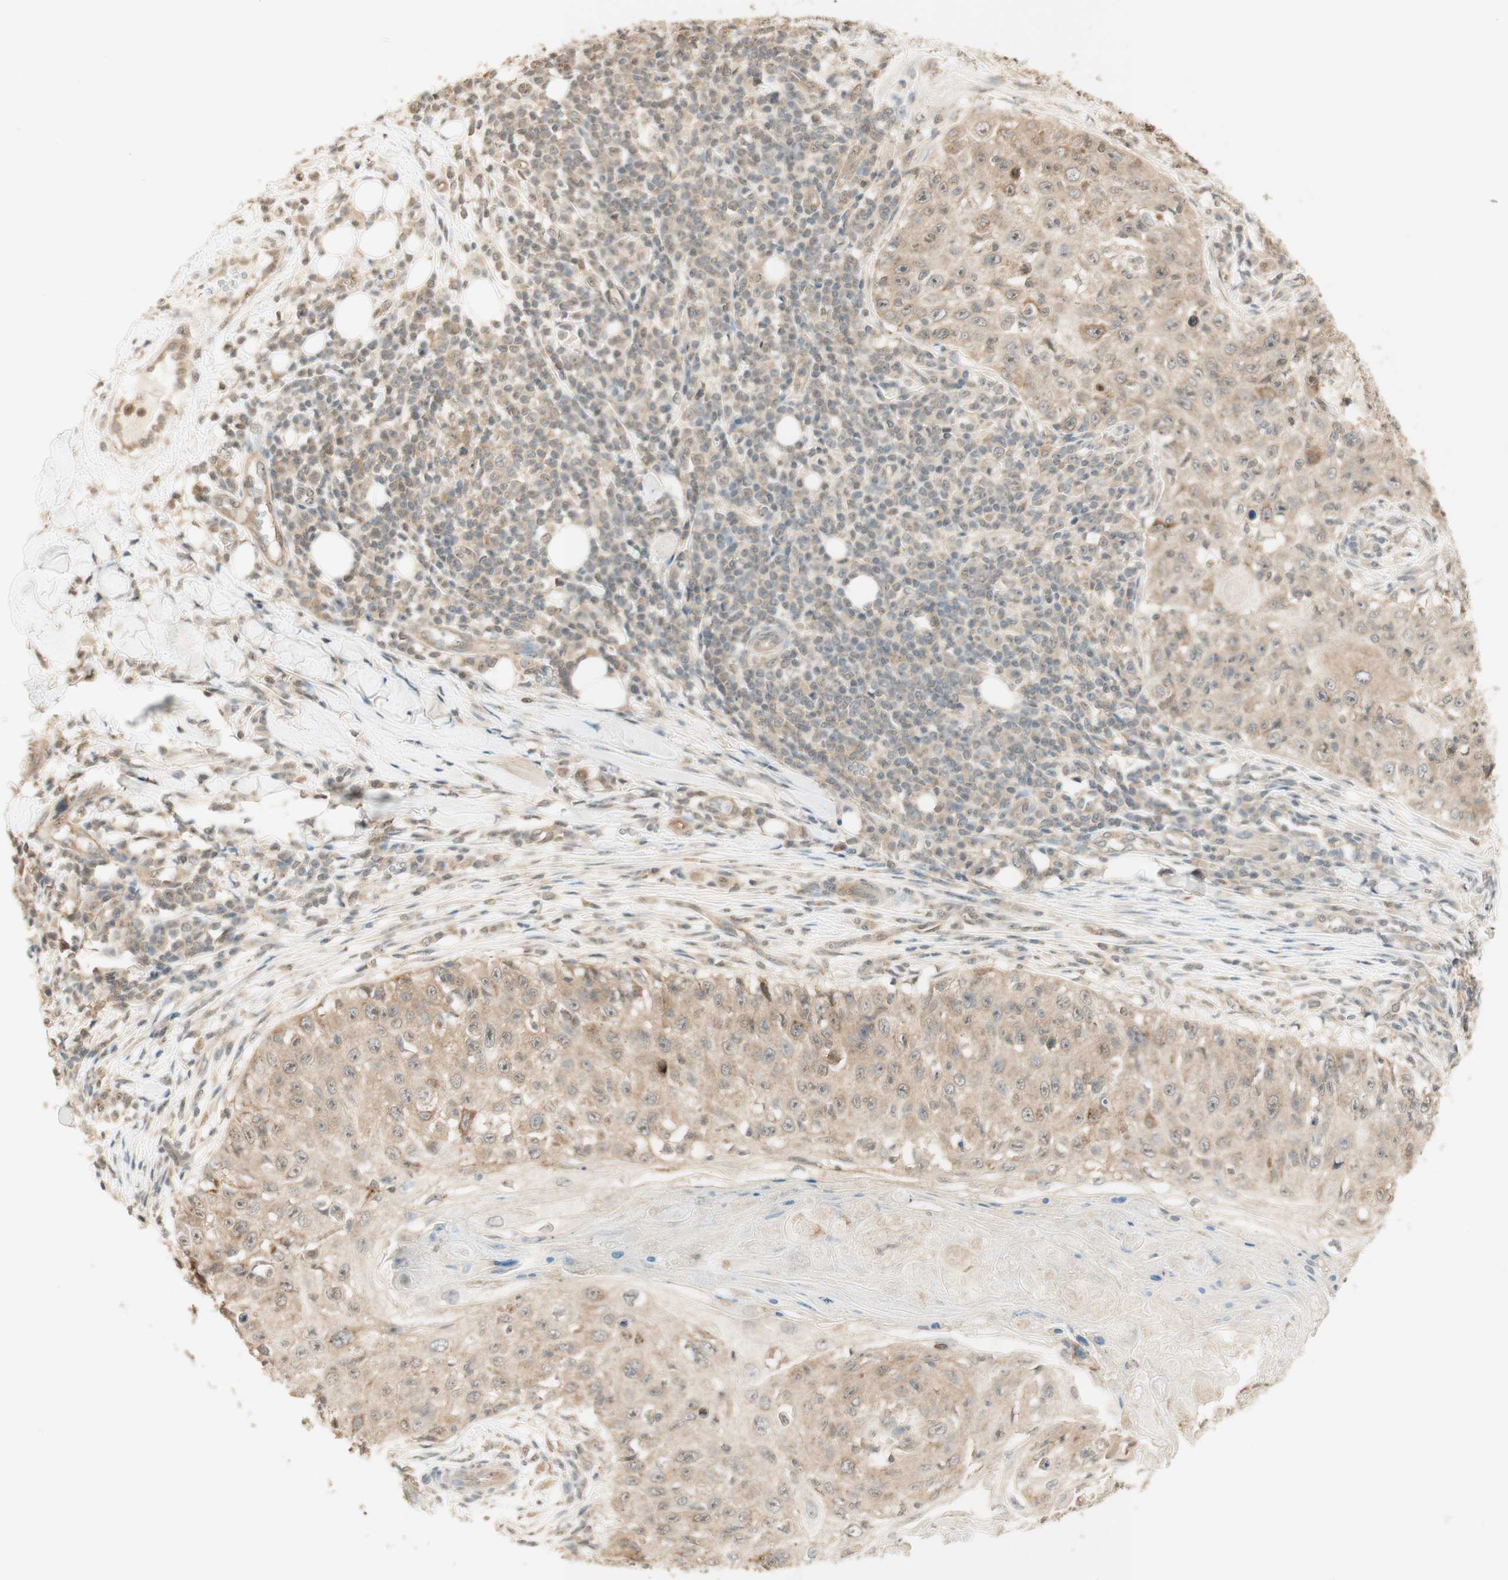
{"staining": {"intensity": "weak", "quantity": ">75%", "location": "cytoplasmic/membranous"}, "tissue": "skin cancer", "cell_type": "Tumor cells", "image_type": "cancer", "snomed": [{"axis": "morphology", "description": "Squamous cell carcinoma, NOS"}, {"axis": "topography", "description": "Skin"}], "caption": "IHC image of human skin cancer (squamous cell carcinoma) stained for a protein (brown), which exhibits low levels of weak cytoplasmic/membranous expression in about >75% of tumor cells.", "gene": "SPINT2", "patient": {"sex": "male", "age": 86}}